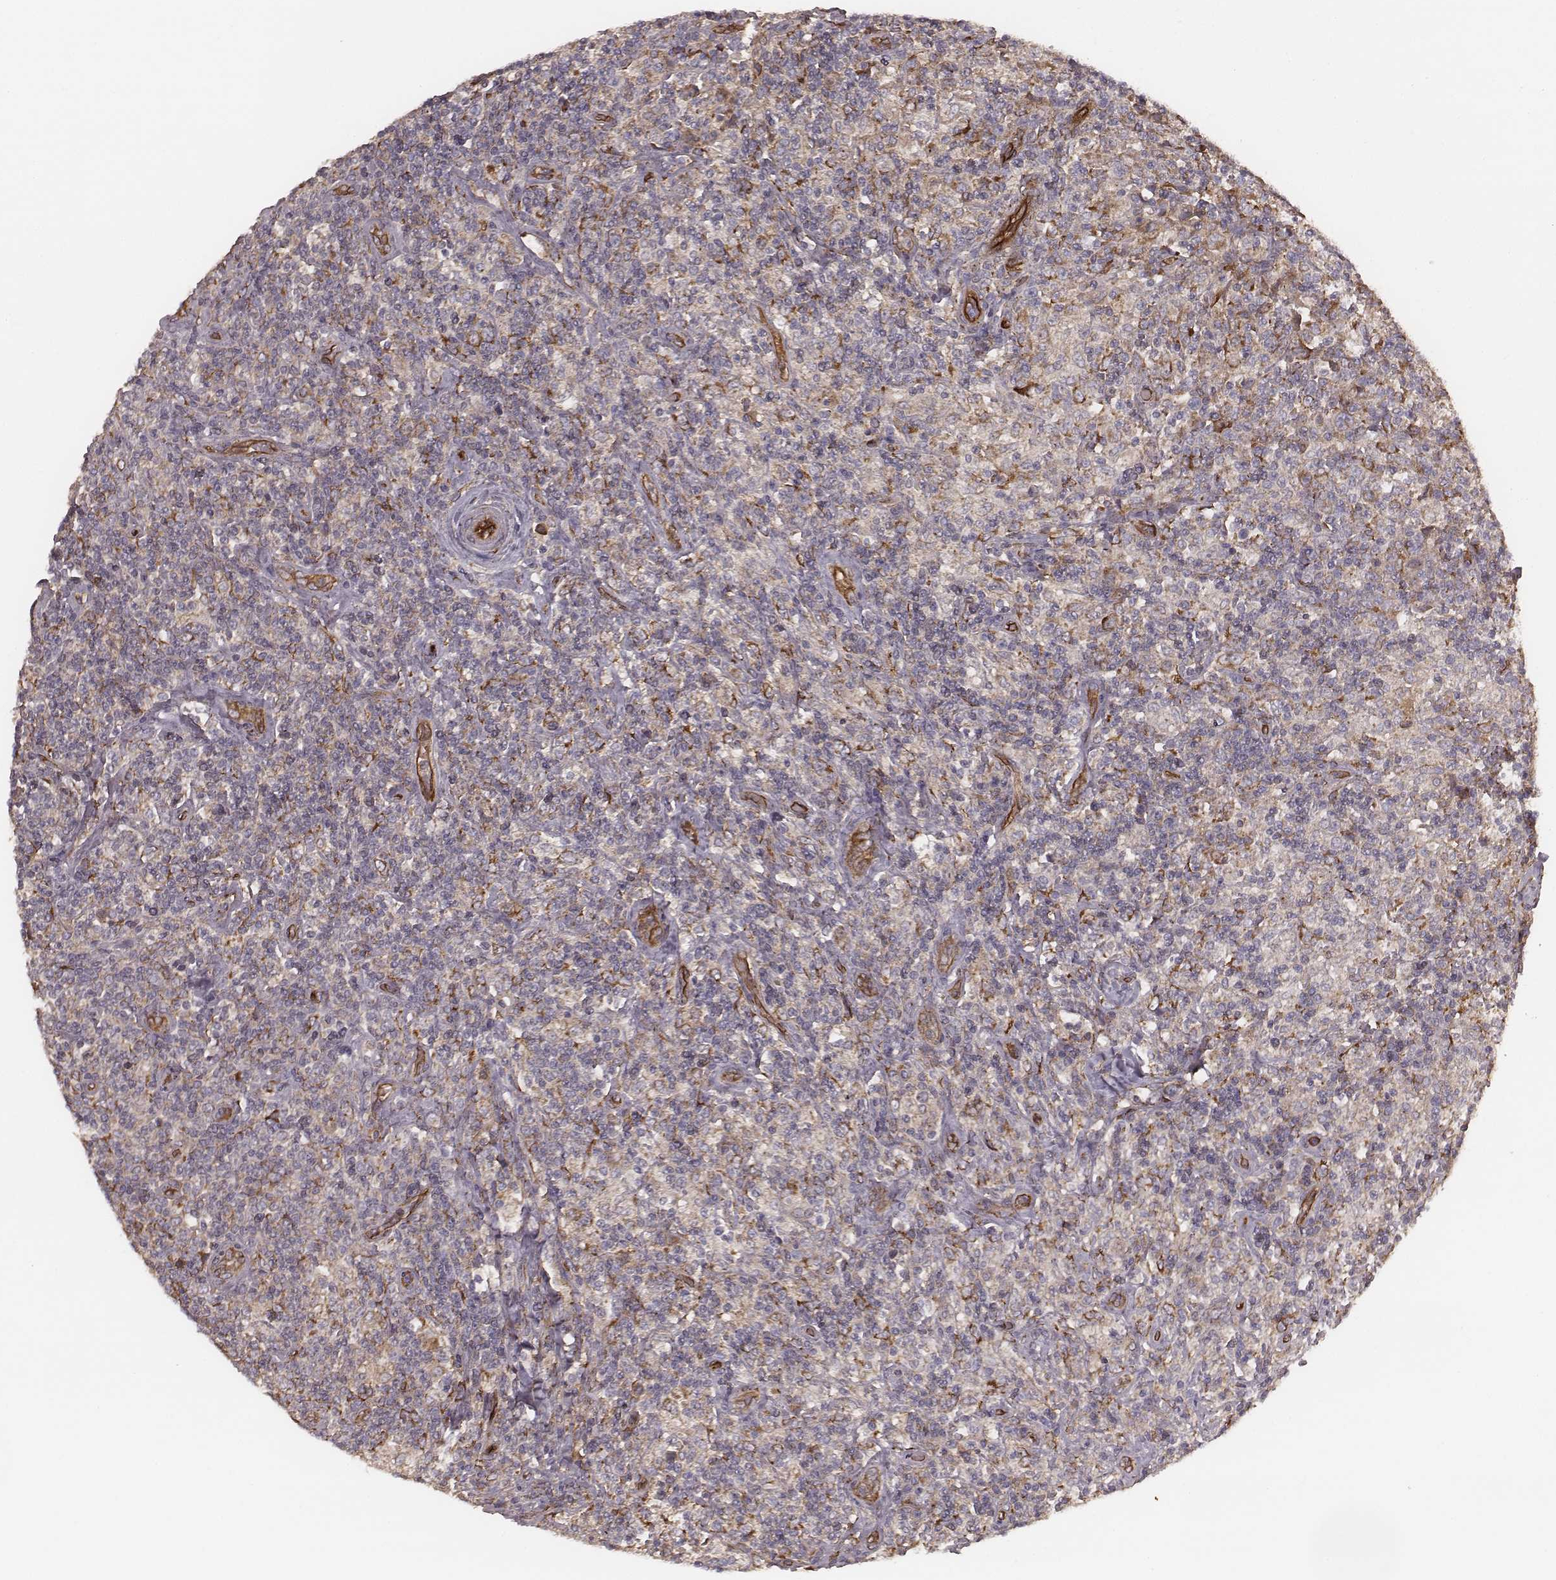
{"staining": {"intensity": "negative", "quantity": "none", "location": "none"}, "tissue": "lymphoma", "cell_type": "Tumor cells", "image_type": "cancer", "snomed": [{"axis": "morphology", "description": "Hodgkin's disease, NOS"}, {"axis": "topography", "description": "Lymph node"}], "caption": "Photomicrograph shows no significant protein expression in tumor cells of lymphoma.", "gene": "PALMD", "patient": {"sex": "male", "age": 70}}